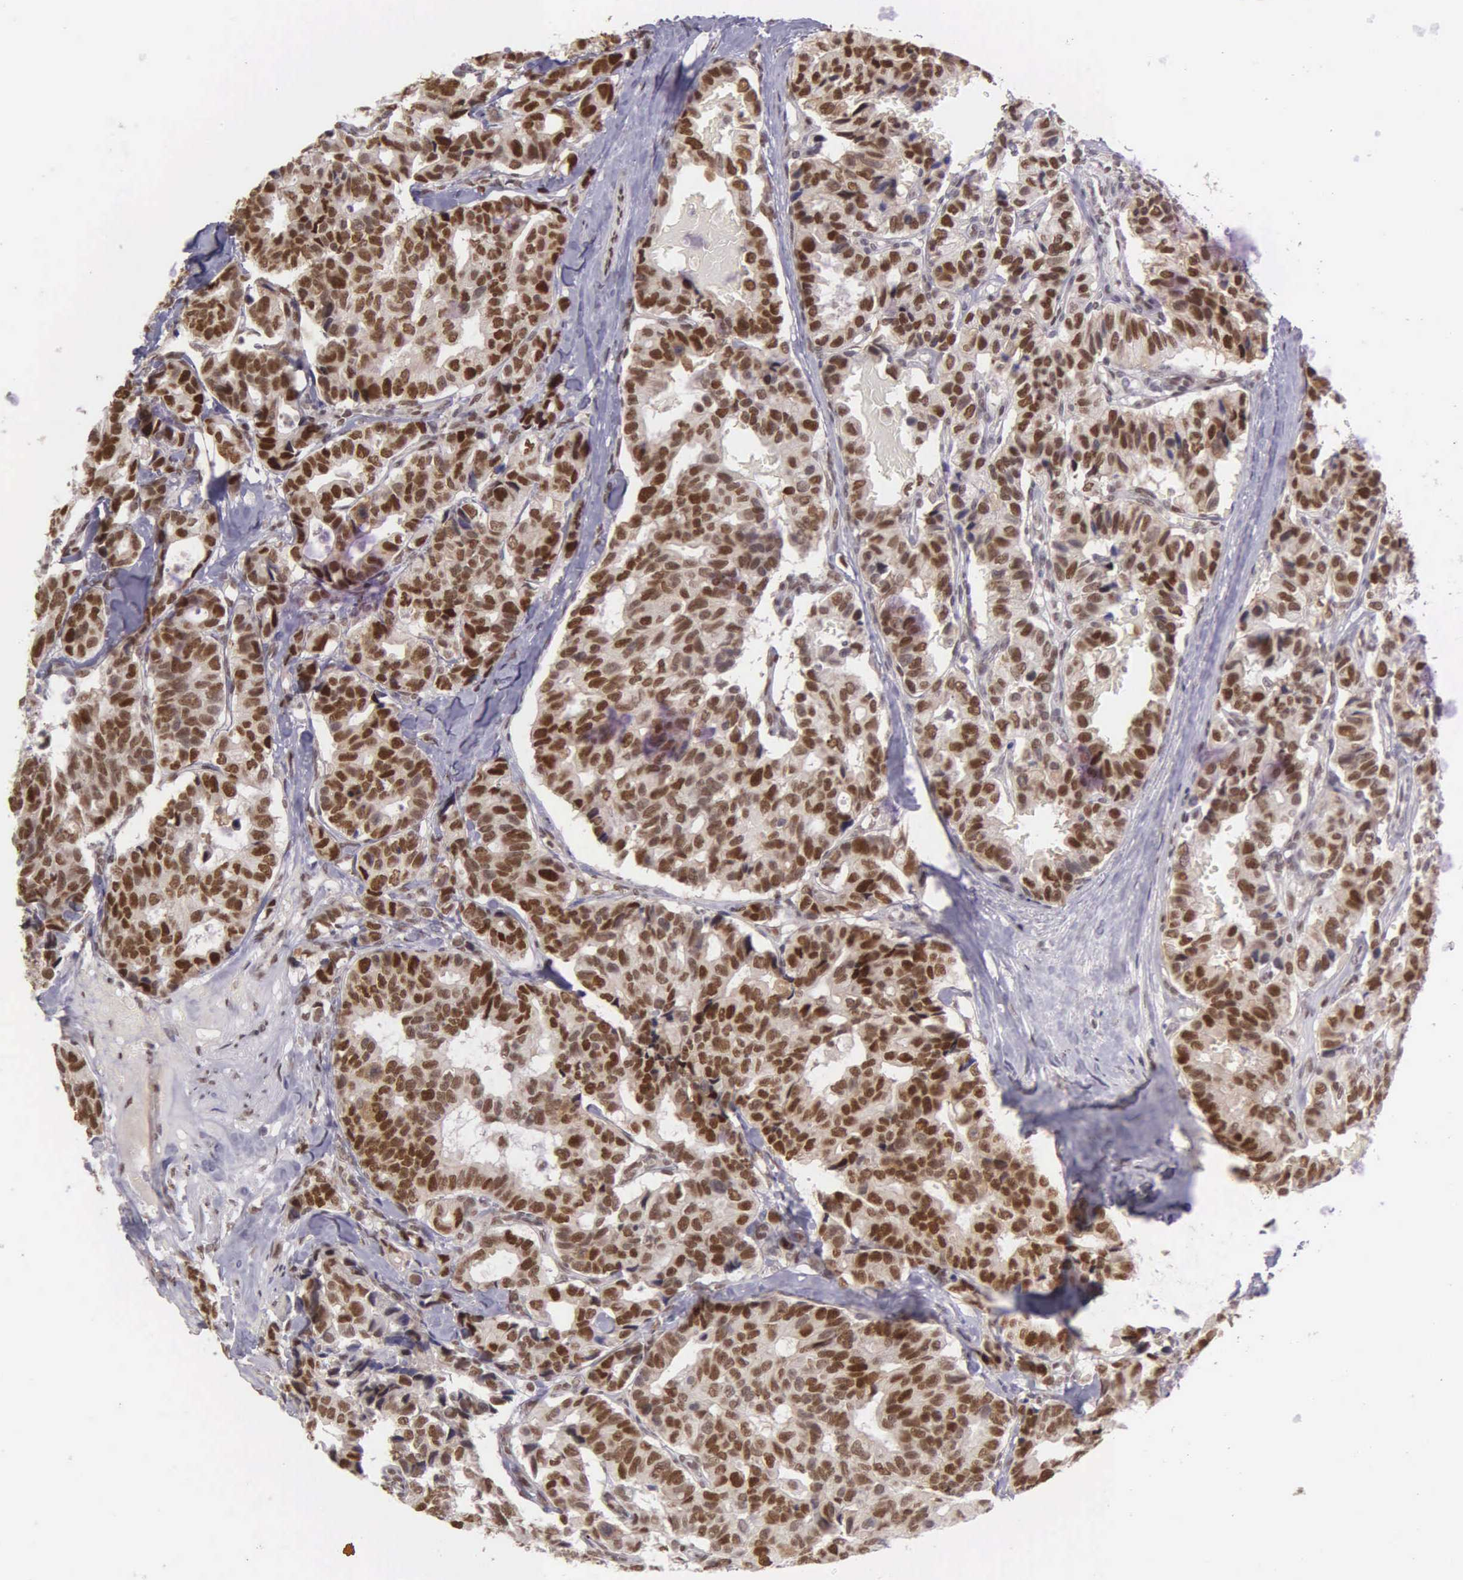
{"staining": {"intensity": "strong", "quantity": ">75%", "location": "cytoplasmic/membranous,nuclear"}, "tissue": "breast cancer", "cell_type": "Tumor cells", "image_type": "cancer", "snomed": [{"axis": "morphology", "description": "Duct carcinoma"}, {"axis": "topography", "description": "Breast"}], "caption": "Immunohistochemical staining of breast invasive ductal carcinoma displays high levels of strong cytoplasmic/membranous and nuclear staining in approximately >75% of tumor cells. (DAB (3,3'-diaminobenzidine) = brown stain, brightfield microscopy at high magnification).", "gene": "UBR7", "patient": {"sex": "female", "age": 69}}